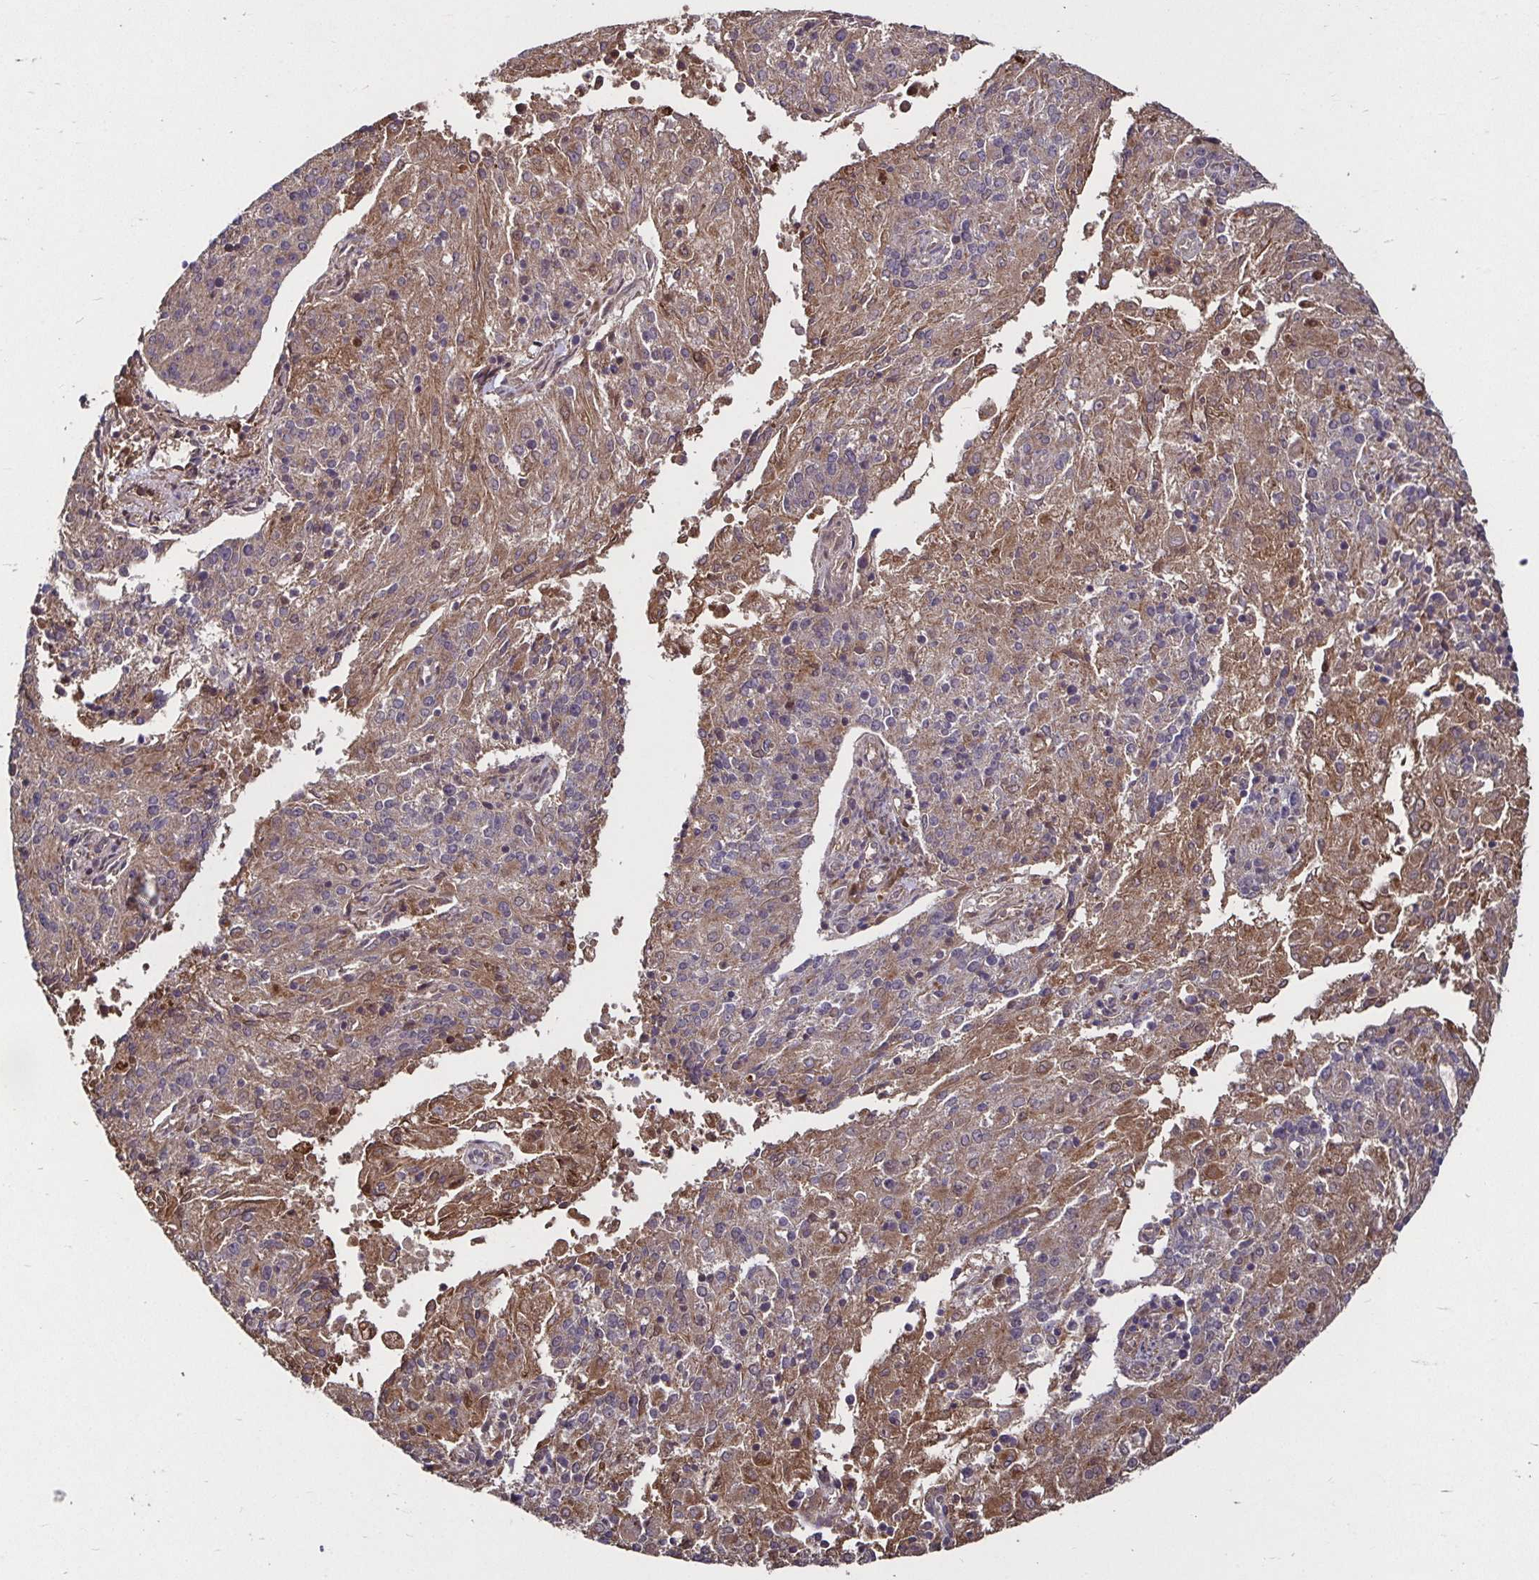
{"staining": {"intensity": "weak", "quantity": "25%-75%", "location": "cytoplasmic/membranous"}, "tissue": "endometrial cancer", "cell_type": "Tumor cells", "image_type": "cancer", "snomed": [{"axis": "morphology", "description": "Adenocarcinoma, NOS"}, {"axis": "topography", "description": "Endometrium"}], "caption": "IHC (DAB (3,3'-diaminobenzidine)) staining of human endometrial cancer (adenocarcinoma) exhibits weak cytoplasmic/membranous protein staining in approximately 25%-75% of tumor cells. The protein of interest is stained brown, and the nuclei are stained in blue (DAB (3,3'-diaminobenzidine) IHC with brightfield microscopy, high magnification).", "gene": "SMYD3", "patient": {"sex": "female", "age": 82}}